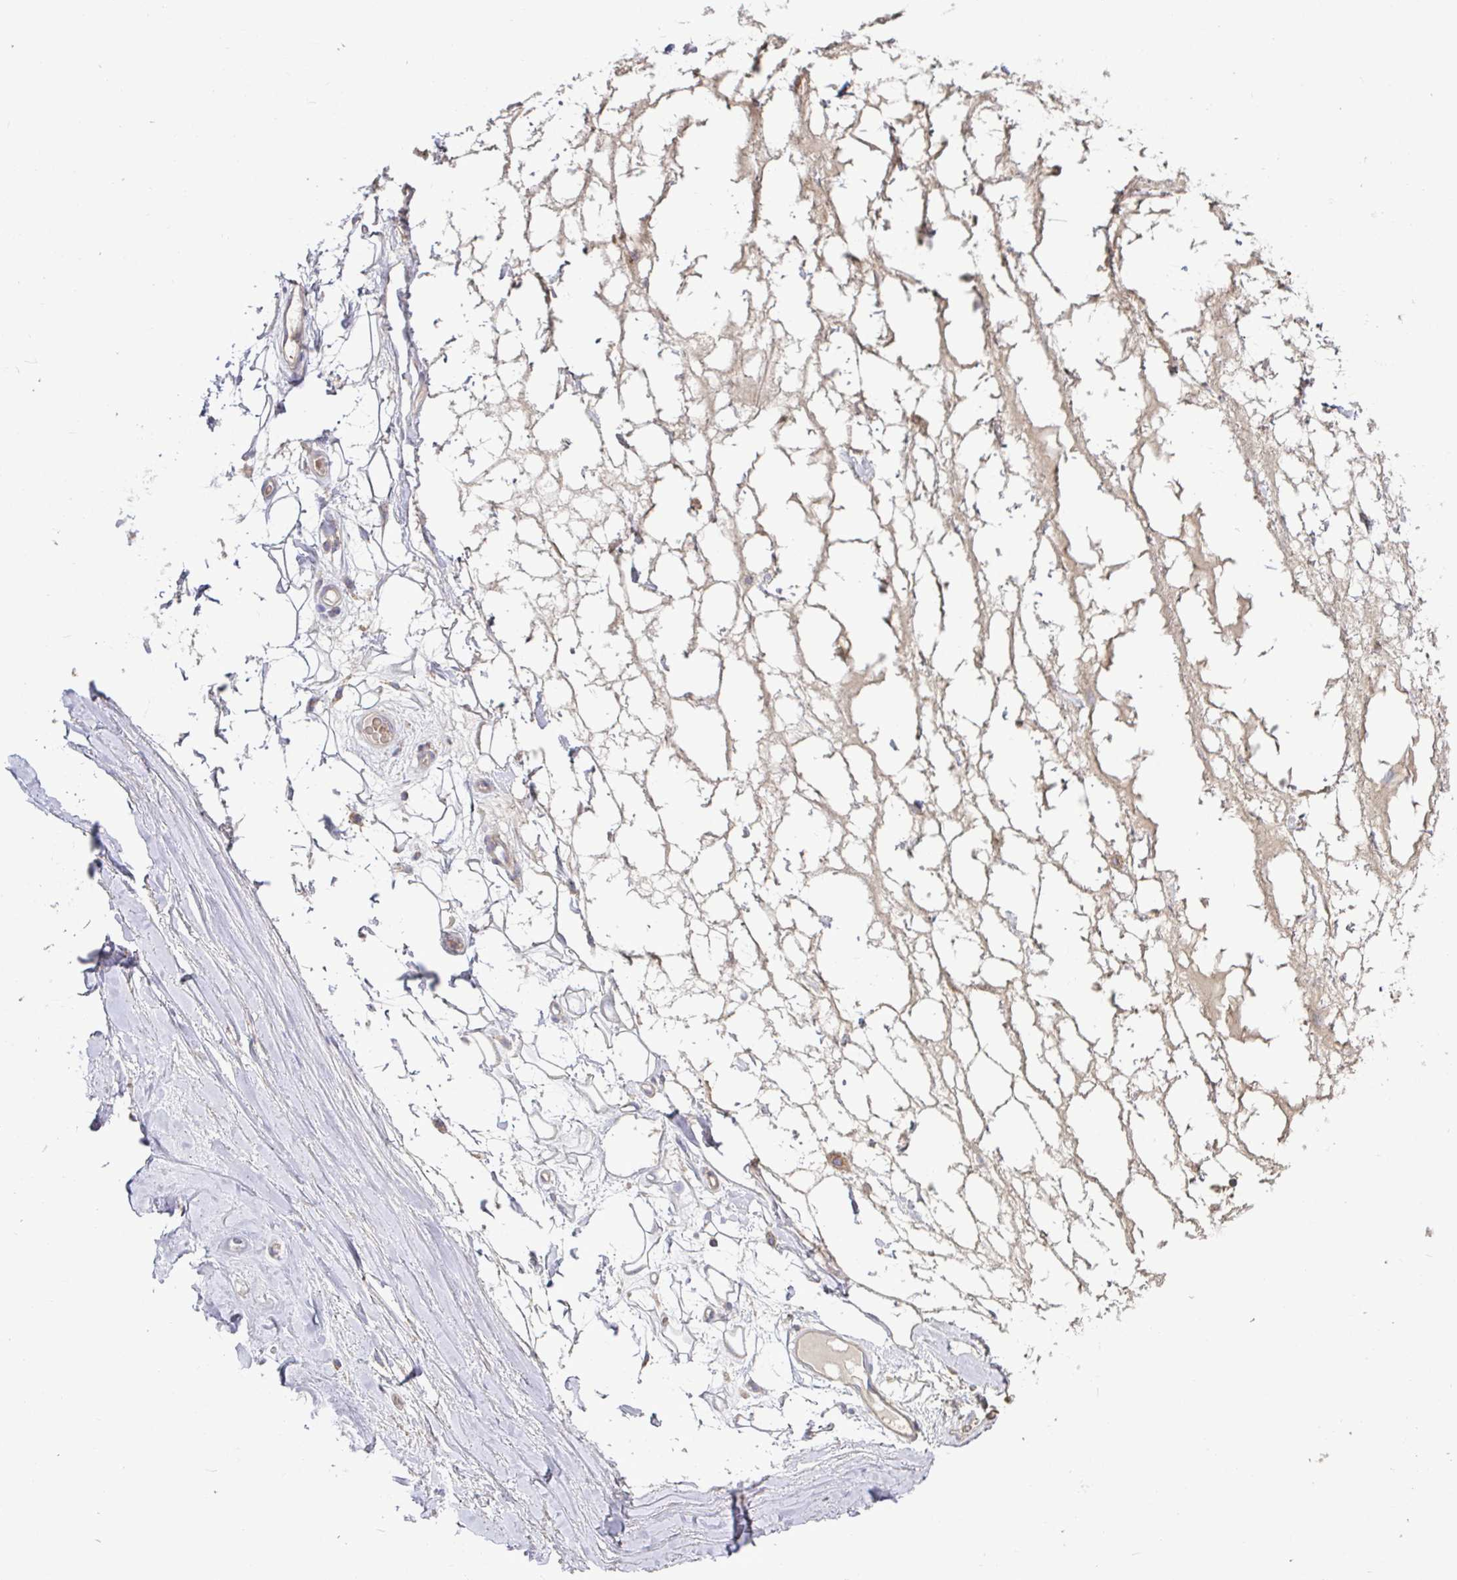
{"staining": {"intensity": "weak", "quantity": "25%-75%", "location": "cytoplasmic/membranous"}, "tissue": "adipose tissue", "cell_type": "Adipocytes", "image_type": "normal", "snomed": [{"axis": "morphology", "description": "Normal tissue, NOS"}, {"axis": "topography", "description": "Lymph node"}, {"axis": "topography", "description": "Cartilage tissue"}, {"axis": "topography", "description": "Nasopharynx"}], "caption": "Immunohistochemical staining of benign adipose tissue exhibits 25%-75% levels of weak cytoplasmic/membranous protein staining in about 25%-75% of adipocytes.", "gene": "SPRY1", "patient": {"sex": "male", "age": 63}}